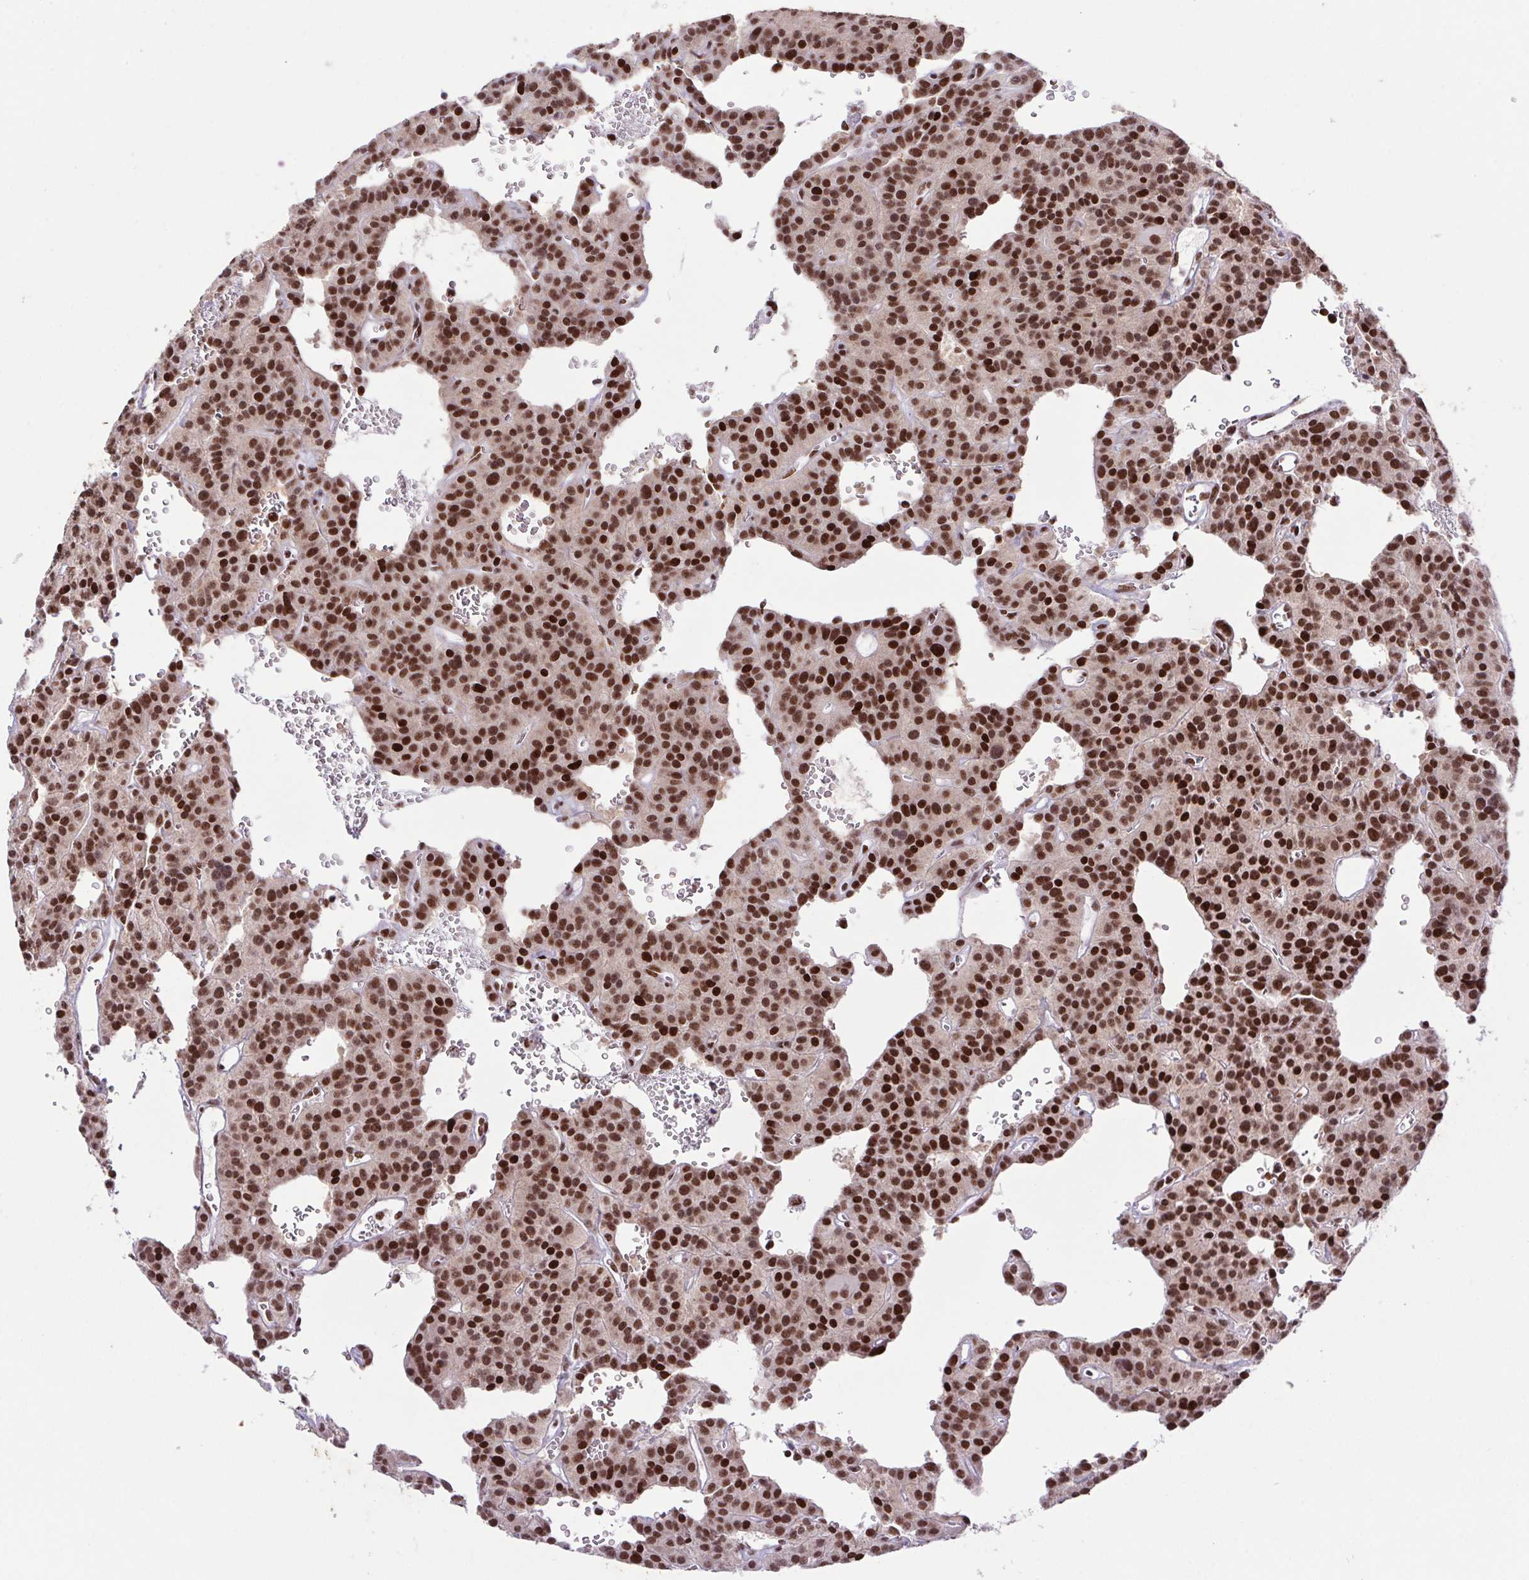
{"staining": {"intensity": "strong", "quantity": ">75%", "location": "nuclear"}, "tissue": "carcinoid", "cell_type": "Tumor cells", "image_type": "cancer", "snomed": [{"axis": "morphology", "description": "Carcinoid, malignant, NOS"}, {"axis": "topography", "description": "Lung"}], "caption": "A micrograph showing strong nuclear expression in about >75% of tumor cells in carcinoid, as visualized by brown immunohistochemical staining.", "gene": "LDLRAD4", "patient": {"sex": "female", "age": 71}}